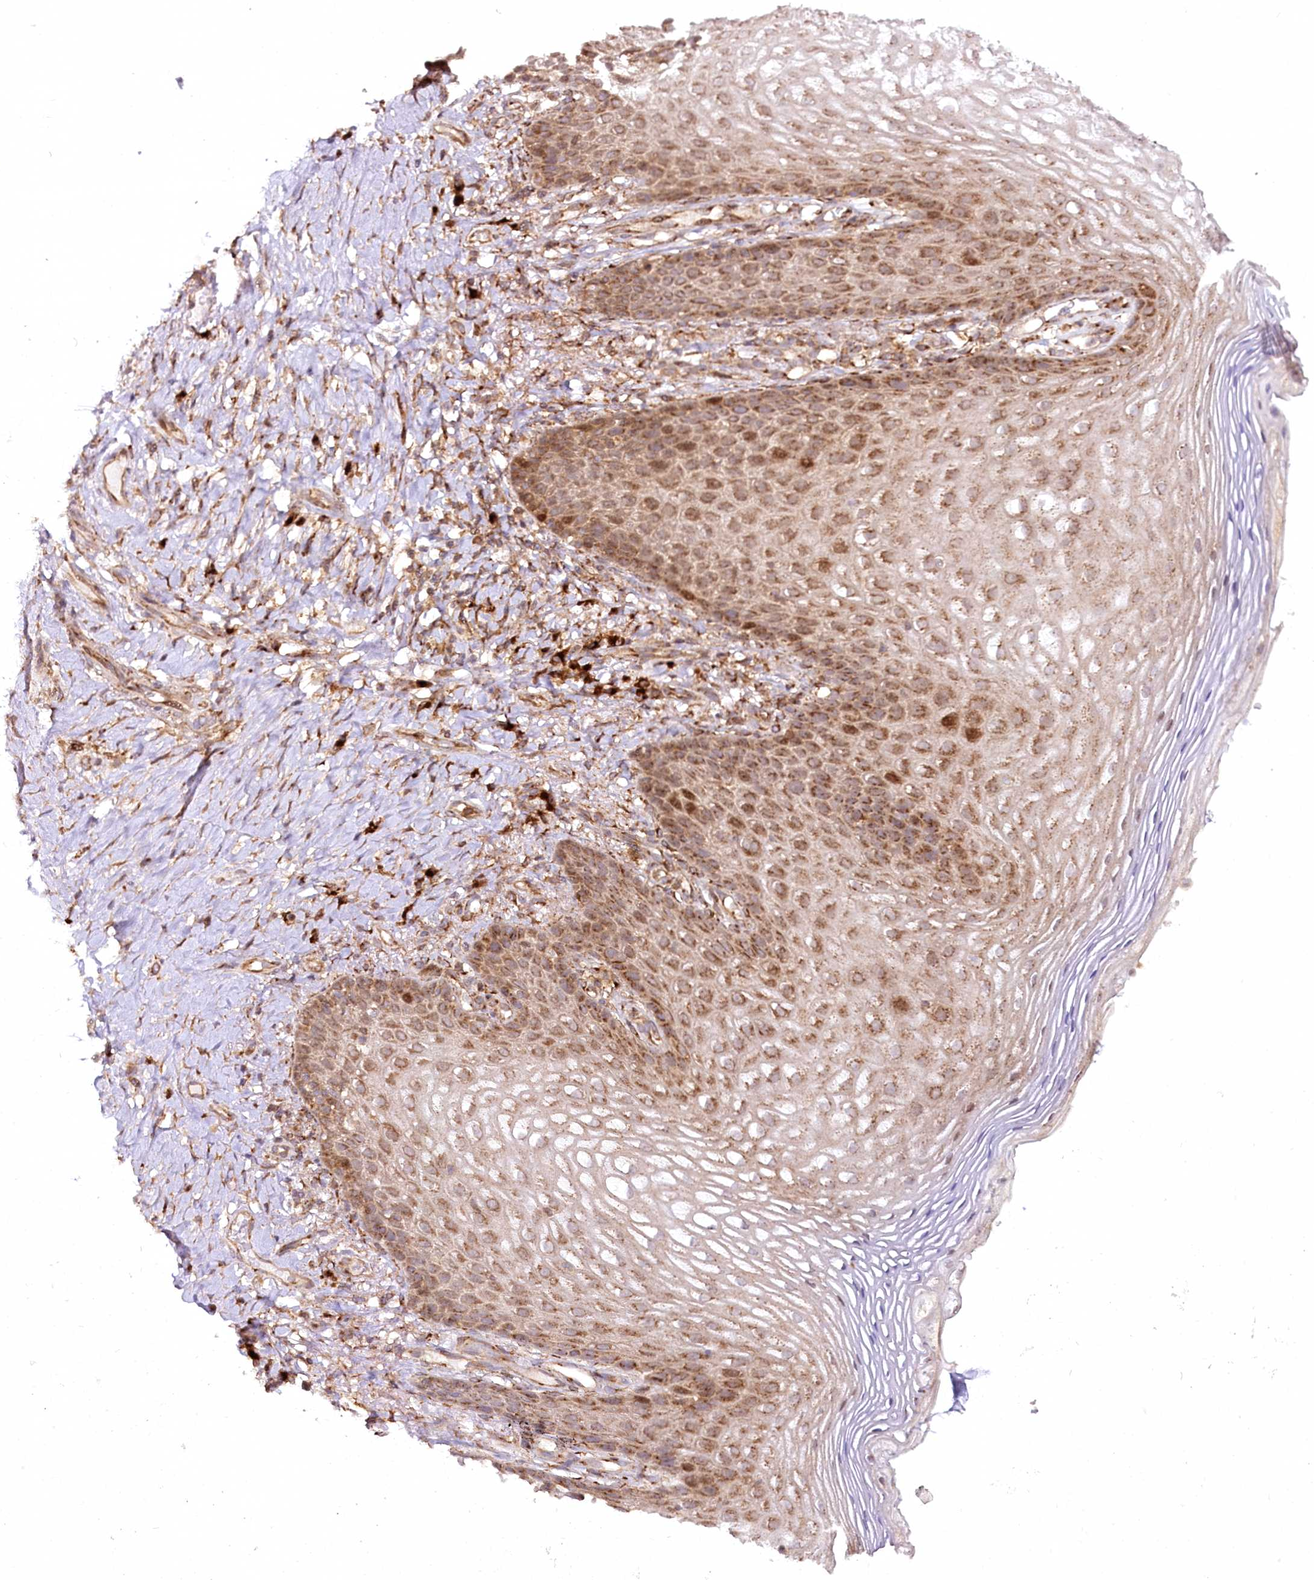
{"staining": {"intensity": "moderate", "quantity": ">75%", "location": "cytoplasmic/membranous,nuclear"}, "tissue": "vagina", "cell_type": "Squamous epithelial cells", "image_type": "normal", "snomed": [{"axis": "morphology", "description": "Normal tissue, NOS"}, {"axis": "topography", "description": "Vagina"}], "caption": "Human vagina stained for a protein (brown) displays moderate cytoplasmic/membranous,nuclear positive expression in about >75% of squamous epithelial cells.", "gene": "COPG1", "patient": {"sex": "female", "age": 60}}